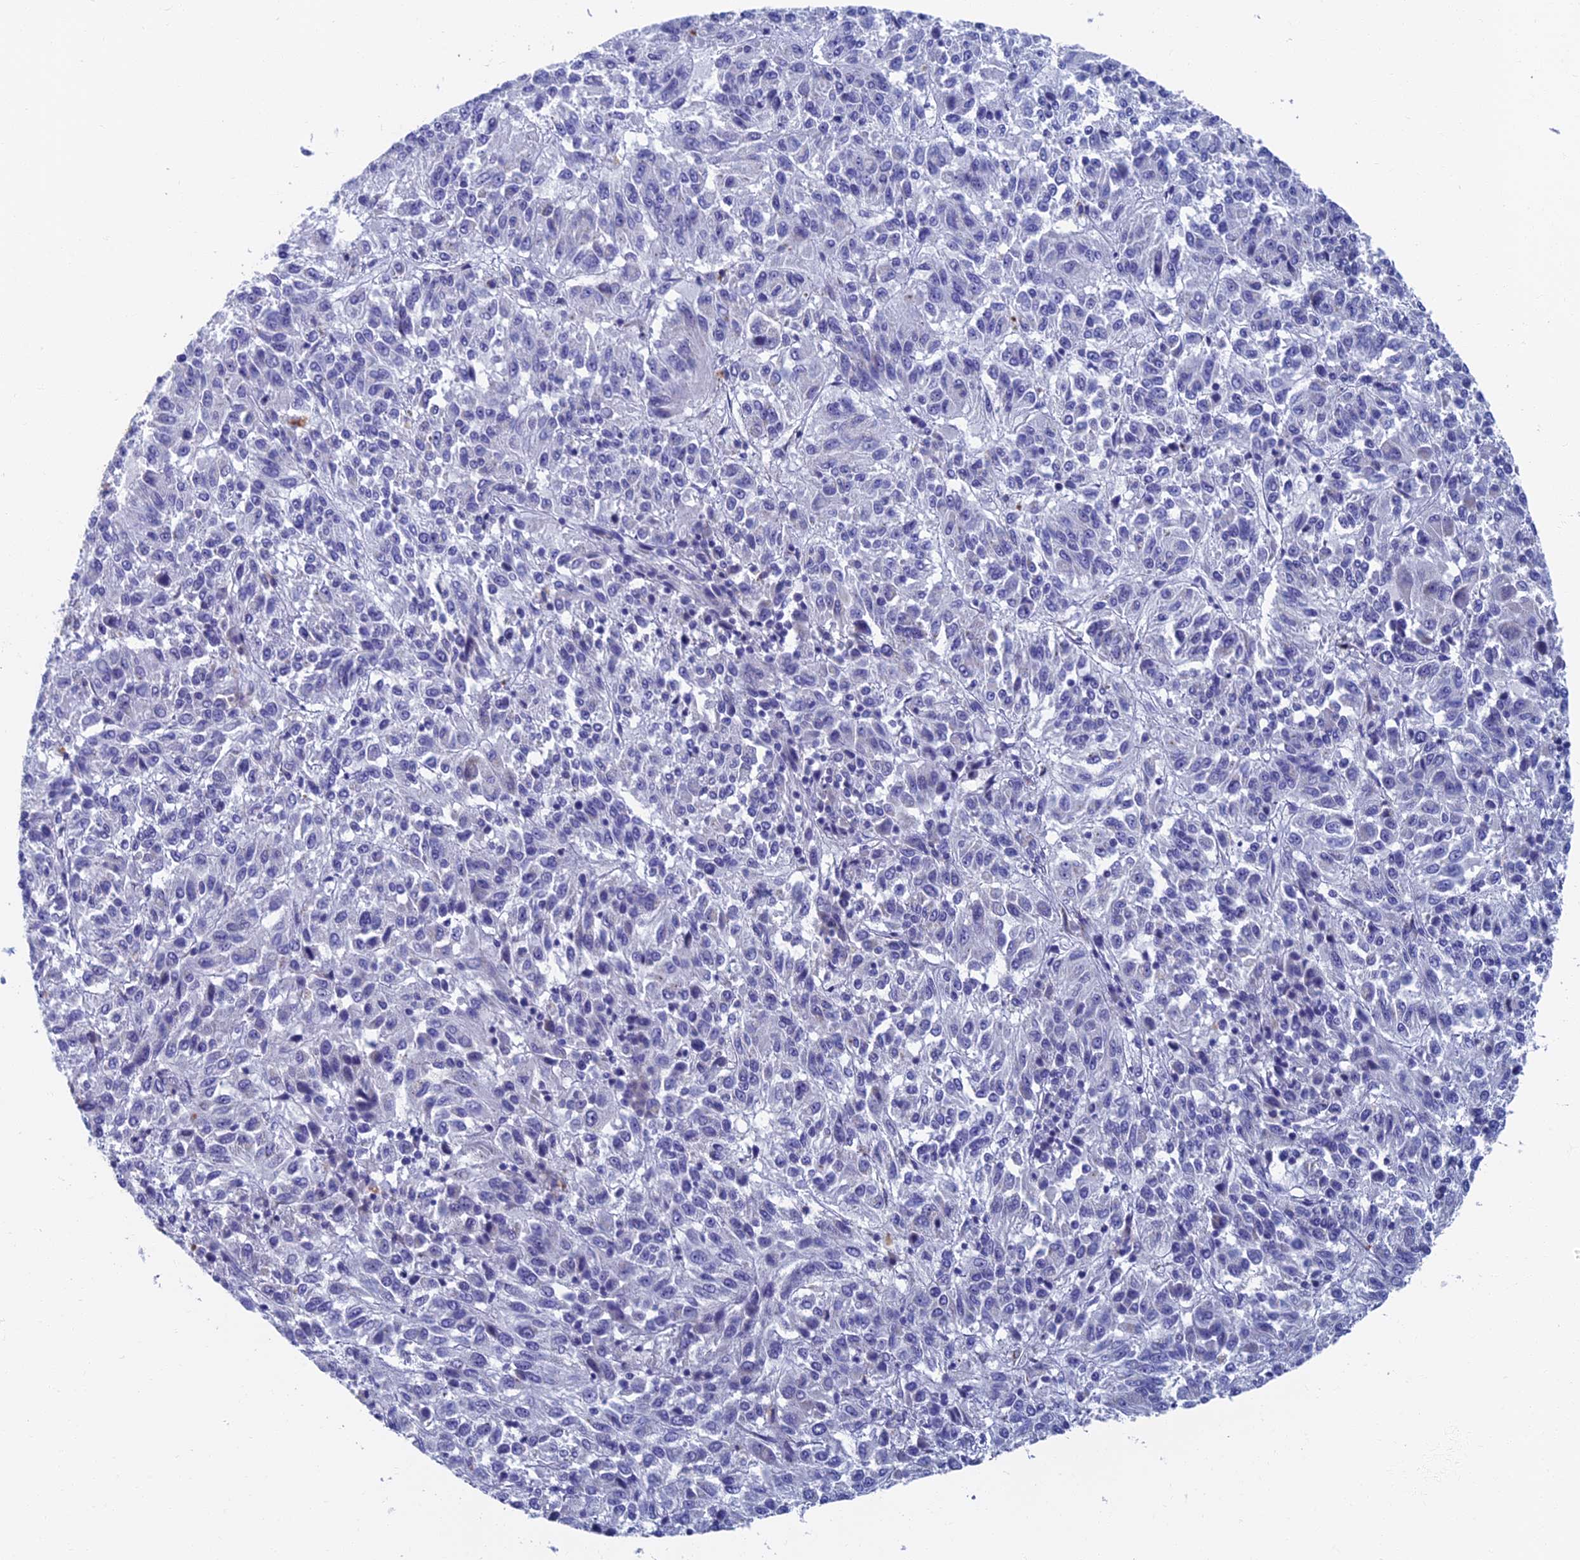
{"staining": {"intensity": "negative", "quantity": "none", "location": "none"}, "tissue": "melanoma", "cell_type": "Tumor cells", "image_type": "cancer", "snomed": [{"axis": "morphology", "description": "Malignant melanoma, Metastatic site"}, {"axis": "topography", "description": "Lung"}], "caption": "Protein analysis of malignant melanoma (metastatic site) reveals no significant staining in tumor cells.", "gene": "OAT", "patient": {"sex": "male", "age": 64}}